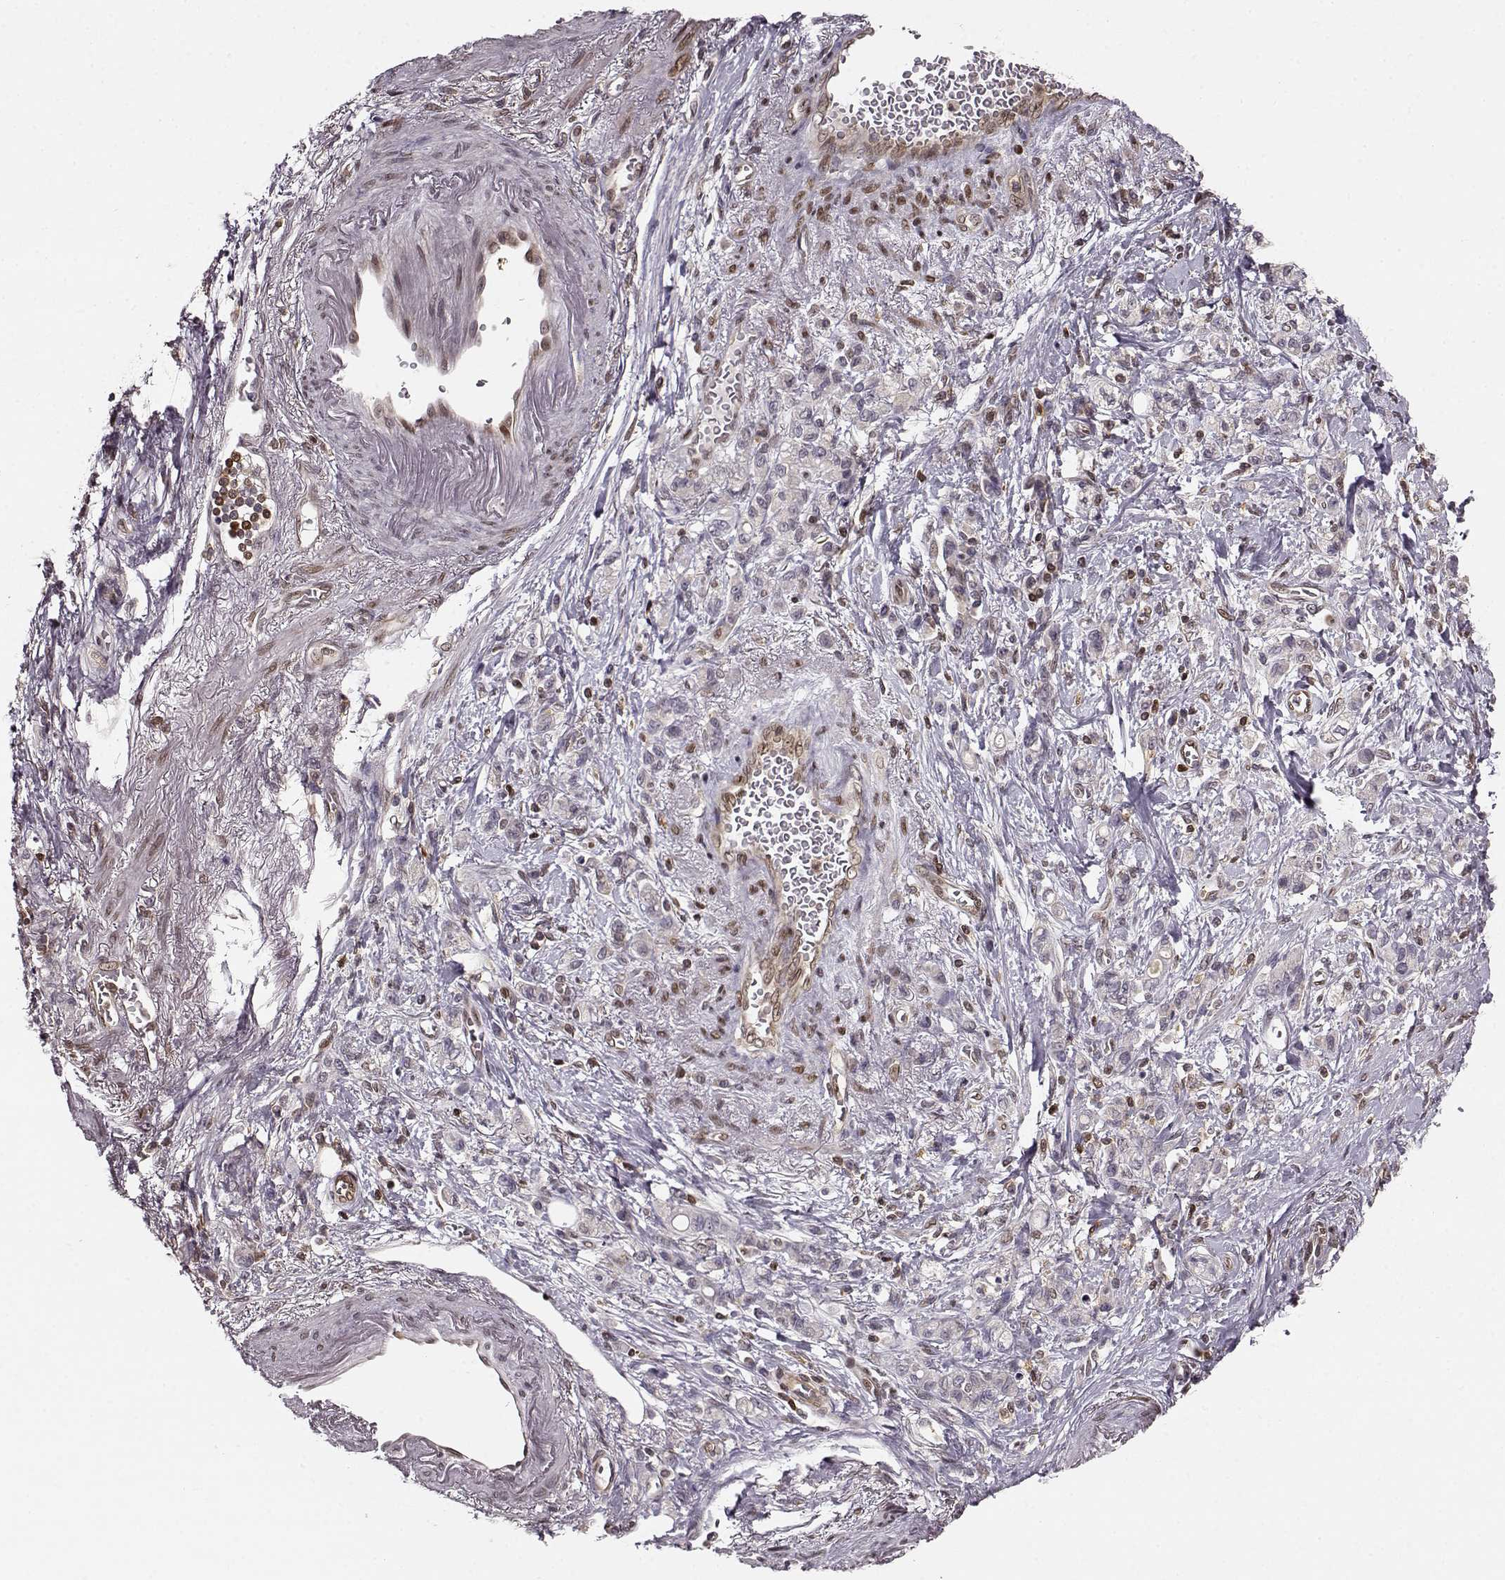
{"staining": {"intensity": "negative", "quantity": "none", "location": "none"}, "tissue": "stomach cancer", "cell_type": "Tumor cells", "image_type": "cancer", "snomed": [{"axis": "morphology", "description": "Adenocarcinoma, NOS"}, {"axis": "topography", "description": "Stomach"}], "caption": "An image of stomach cancer (adenocarcinoma) stained for a protein reveals no brown staining in tumor cells.", "gene": "MFSD1", "patient": {"sex": "male", "age": 77}}